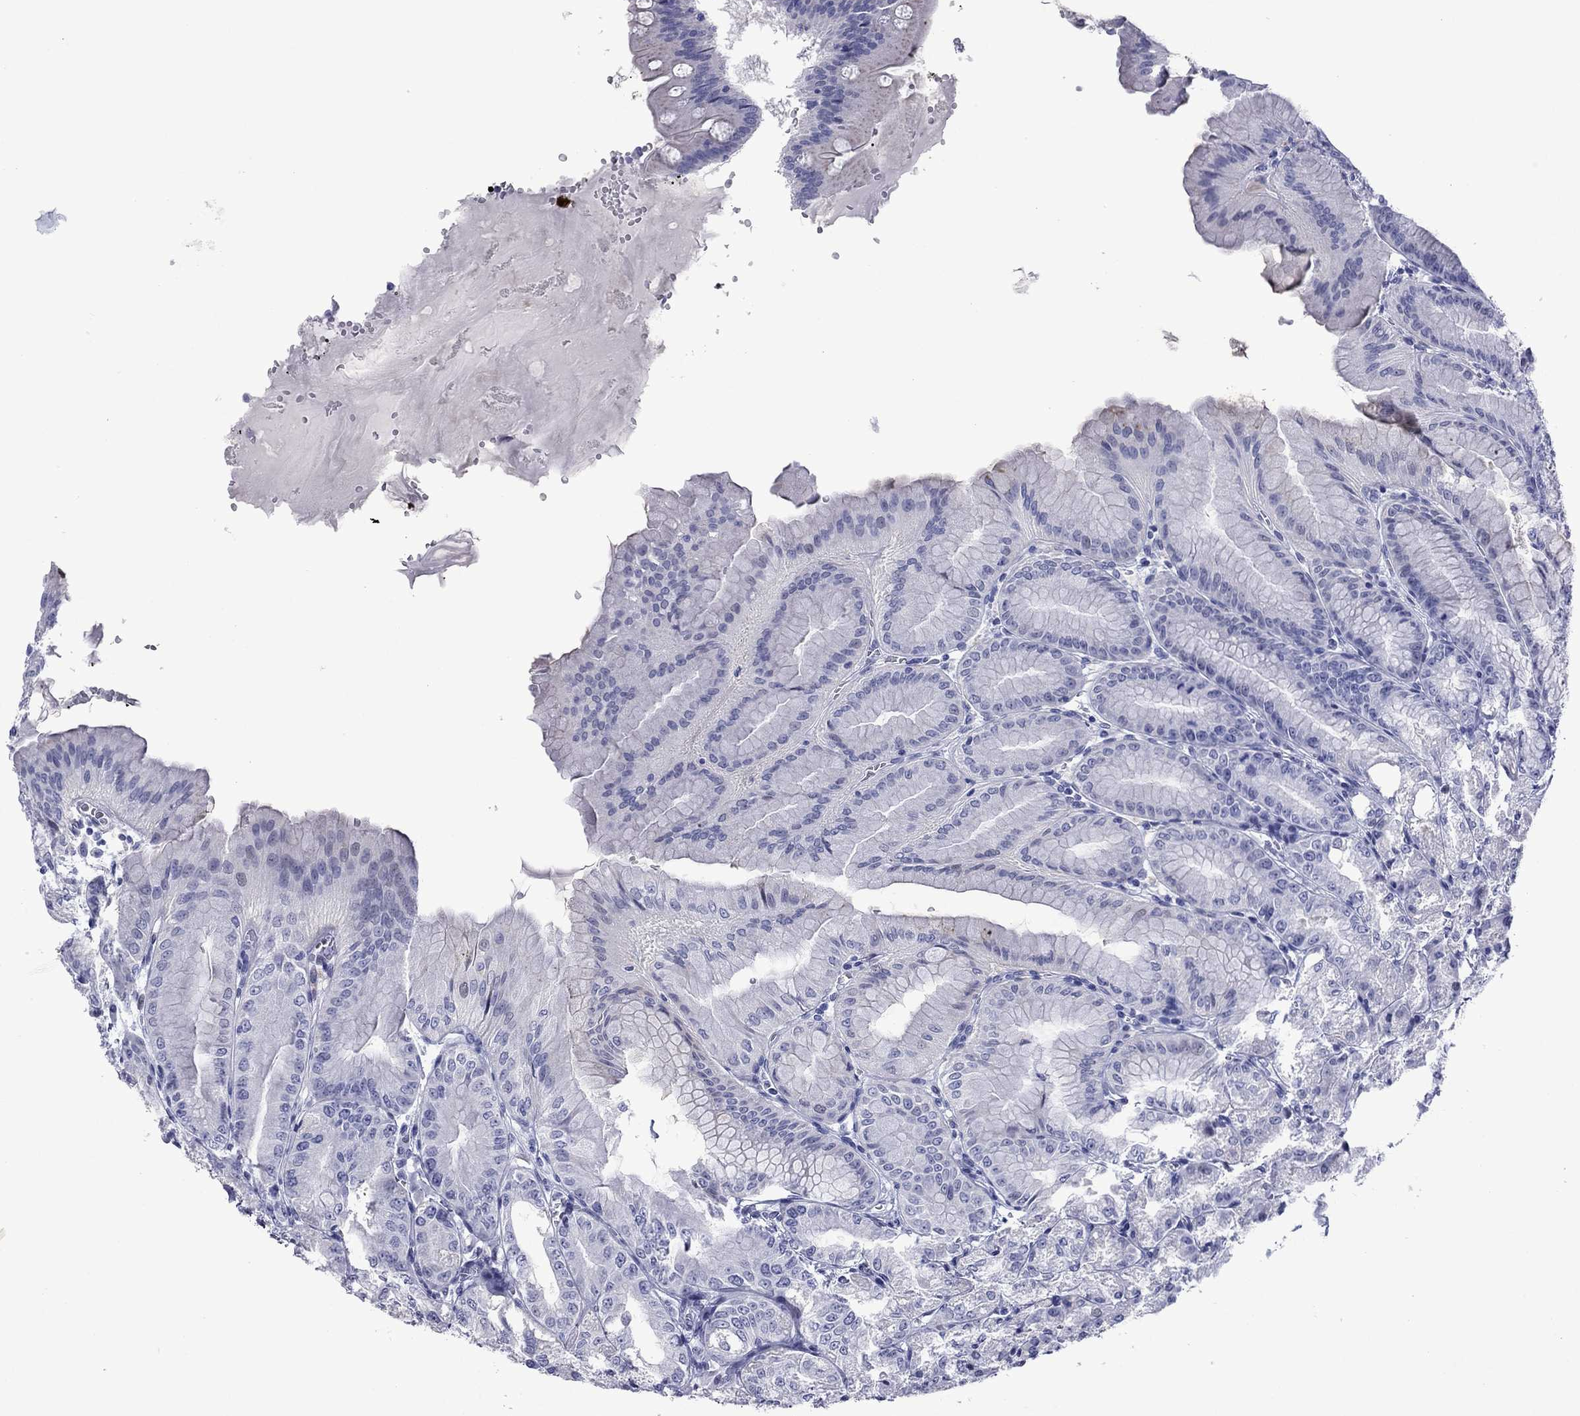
{"staining": {"intensity": "weak", "quantity": "<25%", "location": "cytoplasmic/membranous"}, "tissue": "stomach", "cell_type": "Glandular cells", "image_type": "normal", "snomed": [{"axis": "morphology", "description": "Normal tissue, NOS"}, {"axis": "topography", "description": "Stomach"}], "caption": "A high-resolution photomicrograph shows immunohistochemistry (IHC) staining of unremarkable stomach, which reveals no significant staining in glandular cells.", "gene": "PIWIL1", "patient": {"sex": "male", "age": 71}}